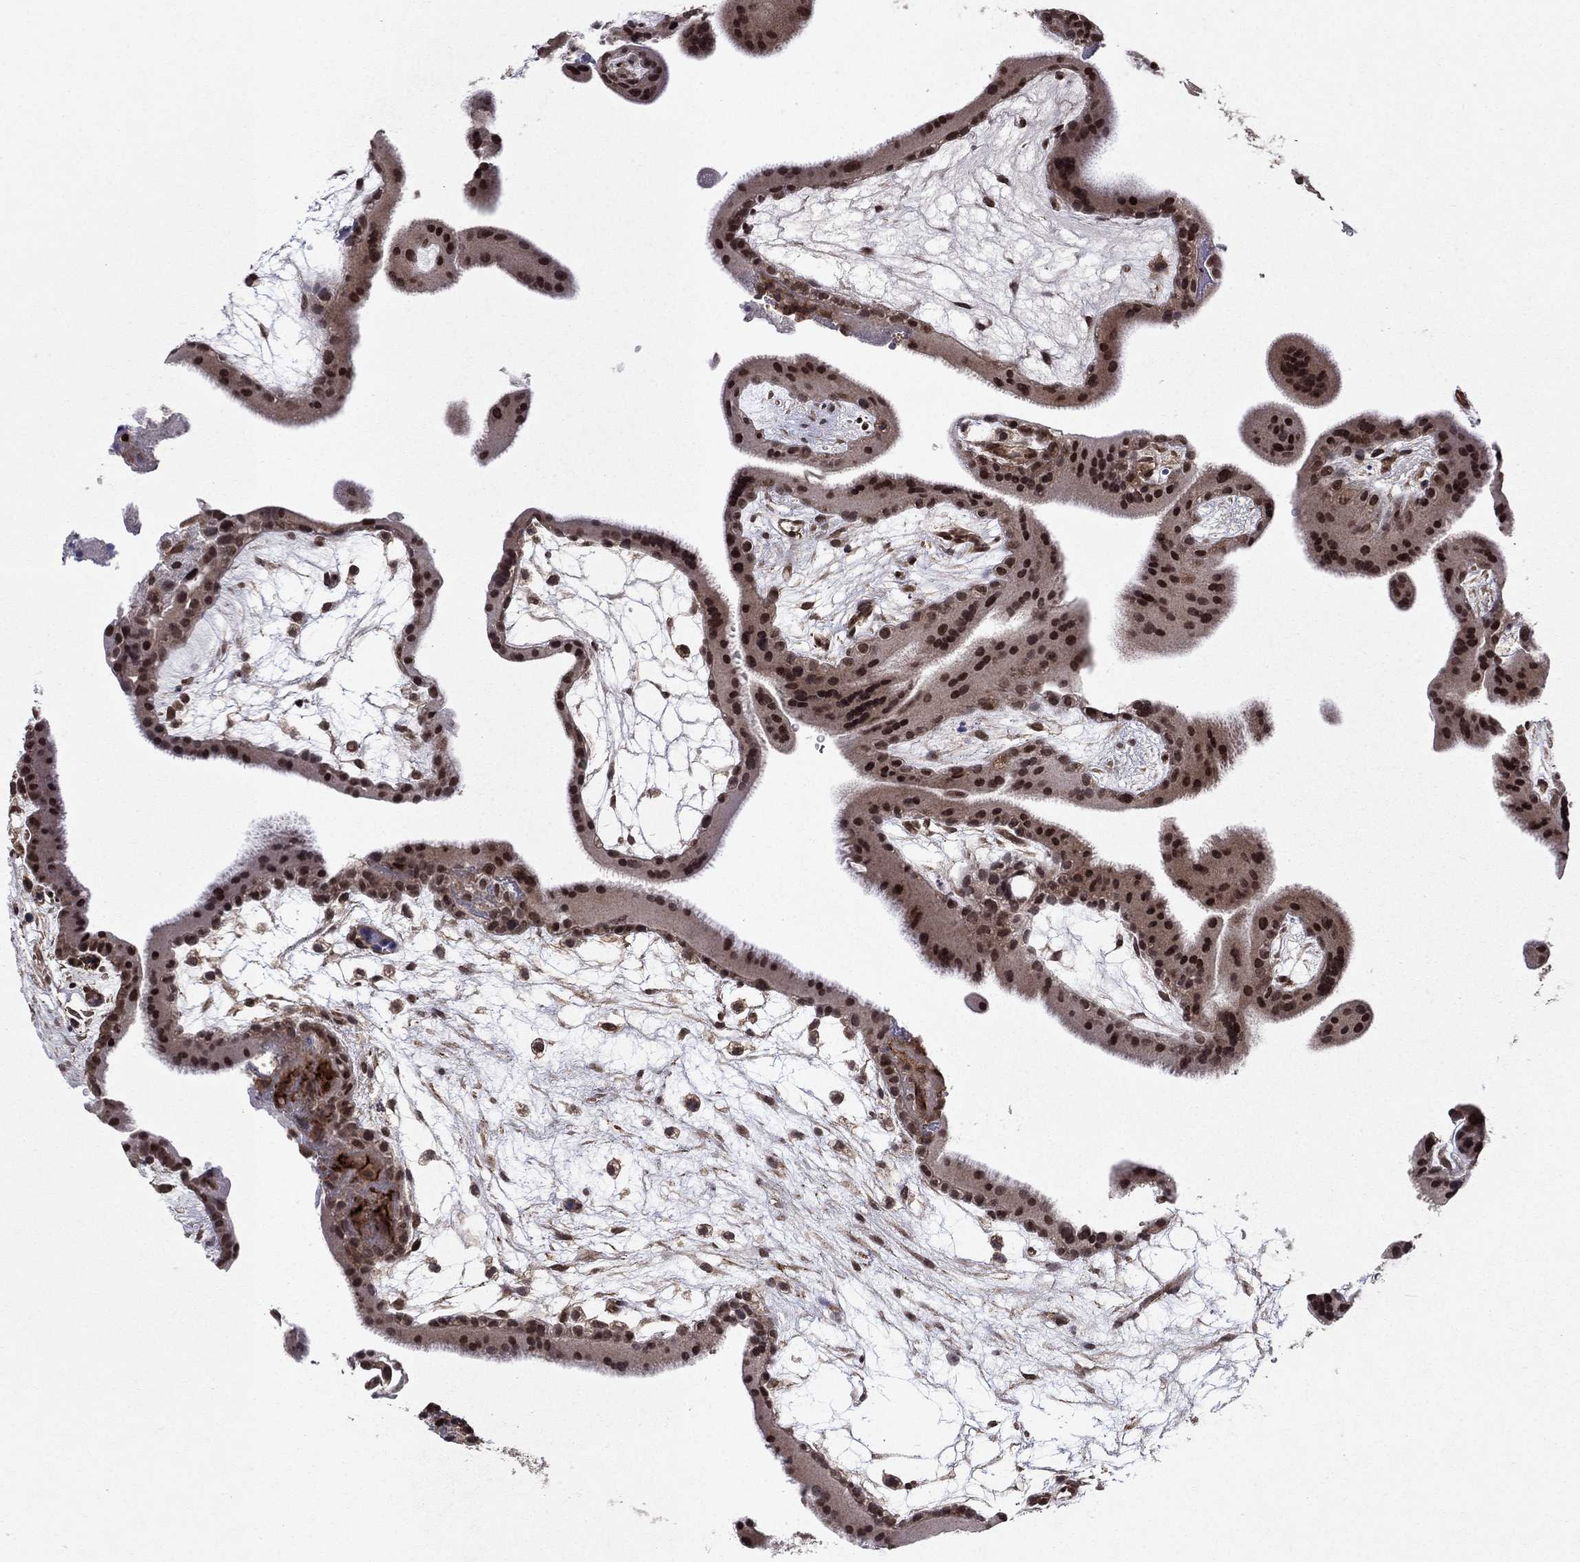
{"staining": {"intensity": "moderate", "quantity": ">75%", "location": "cytoplasmic/membranous,nuclear"}, "tissue": "placenta", "cell_type": "Decidual cells", "image_type": "normal", "snomed": [{"axis": "morphology", "description": "Normal tissue, NOS"}, {"axis": "topography", "description": "Placenta"}], "caption": "Immunohistochemical staining of normal human placenta reveals medium levels of moderate cytoplasmic/membranous,nuclear staining in approximately >75% of decidual cells.", "gene": "SSX2IP", "patient": {"sex": "female", "age": 19}}